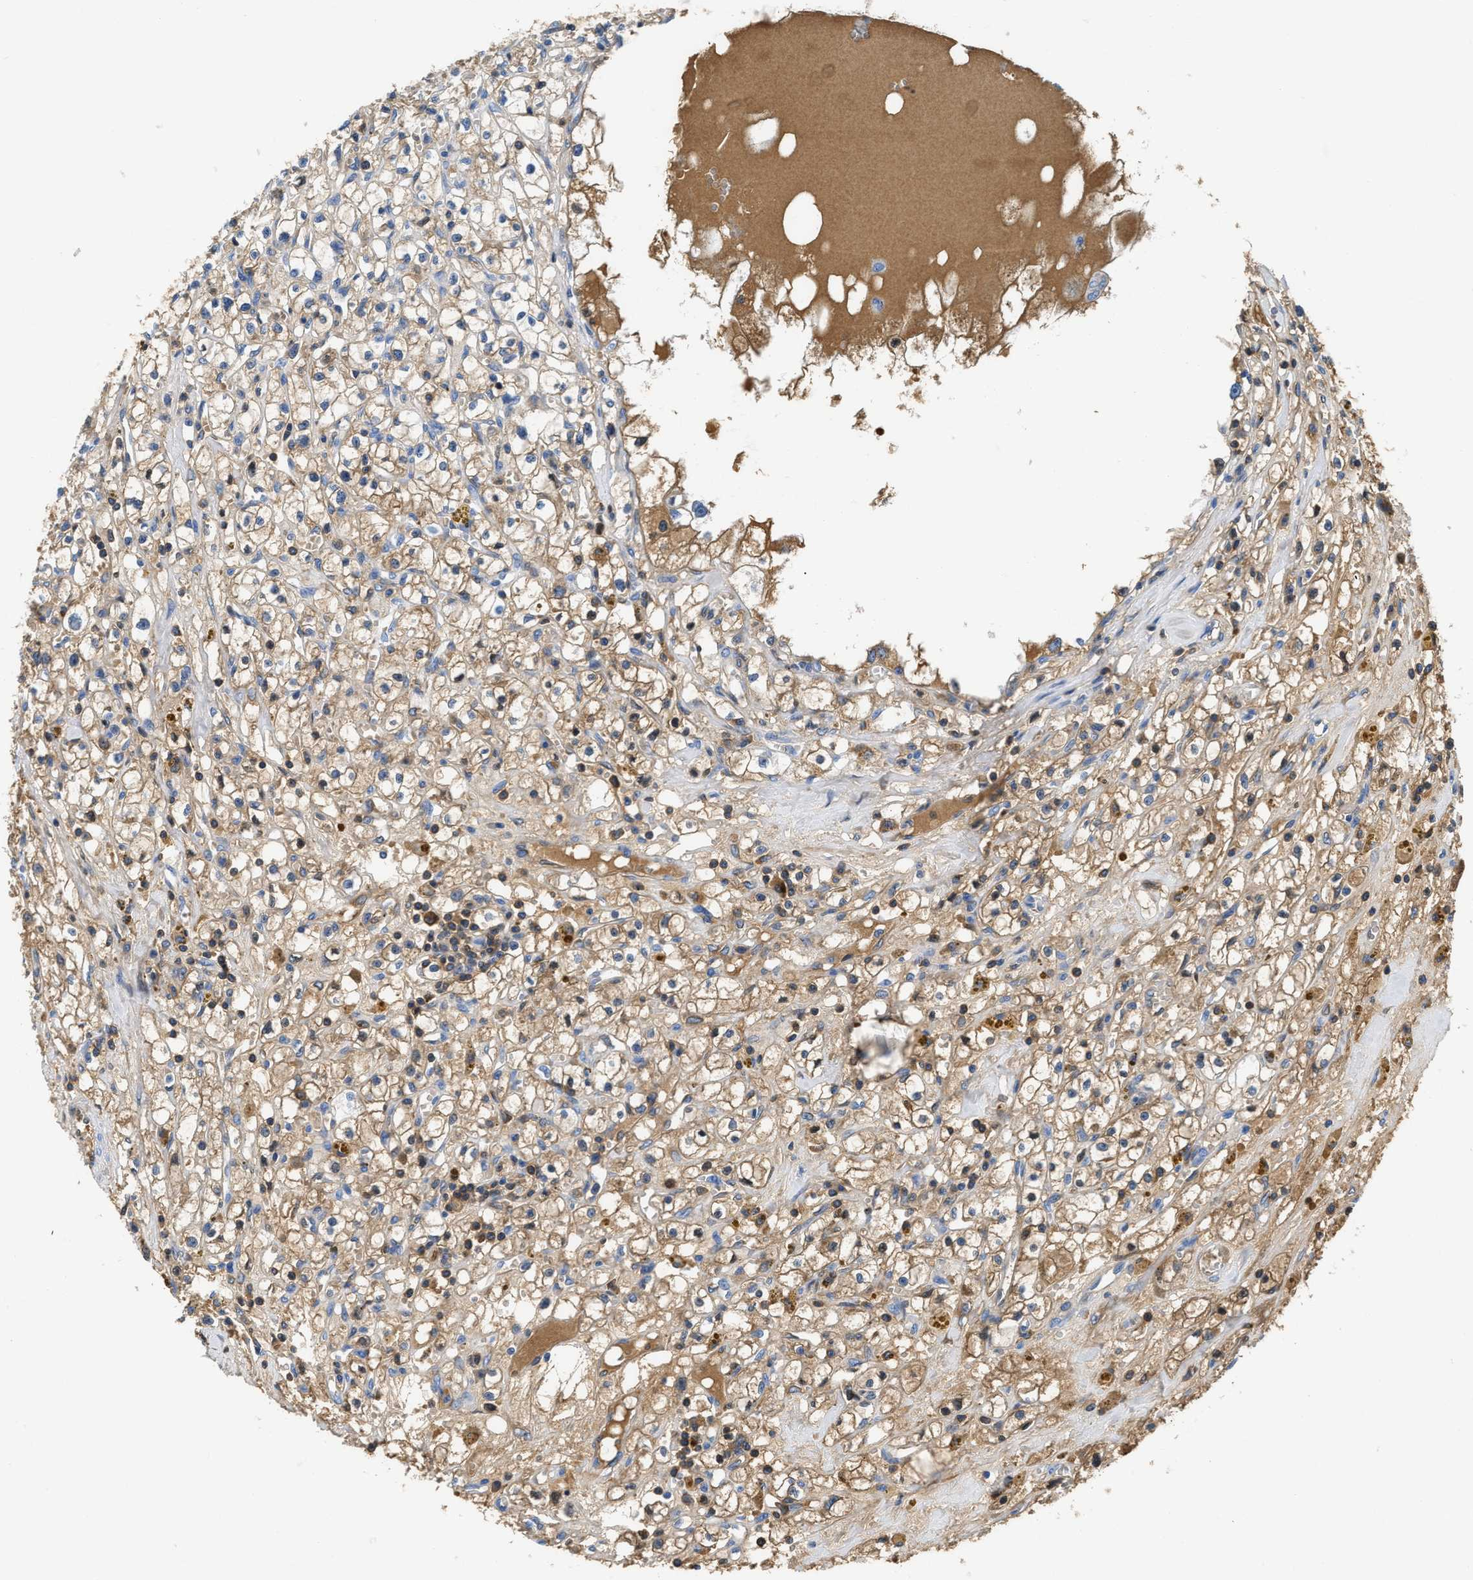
{"staining": {"intensity": "weak", "quantity": ">75%", "location": "cytoplasmic/membranous"}, "tissue": "renal cancer", "cell_type": "Tumor cells", "image_type": "cancer", "snomed": [{"axis": "morphology", "description": "Adenocarcinoma, NOS"}, {"axis": "topography", "description": "Kidney"}], "caption": "DAB (3,3'-diaminobenzidine) immunohistochemical staining of human renal cancer shows weak cytoplasmic/membranous protein positivity in about >75% of tumor cells.", "gene": "GC", "patient": {"sex": "male", "age": 56}}